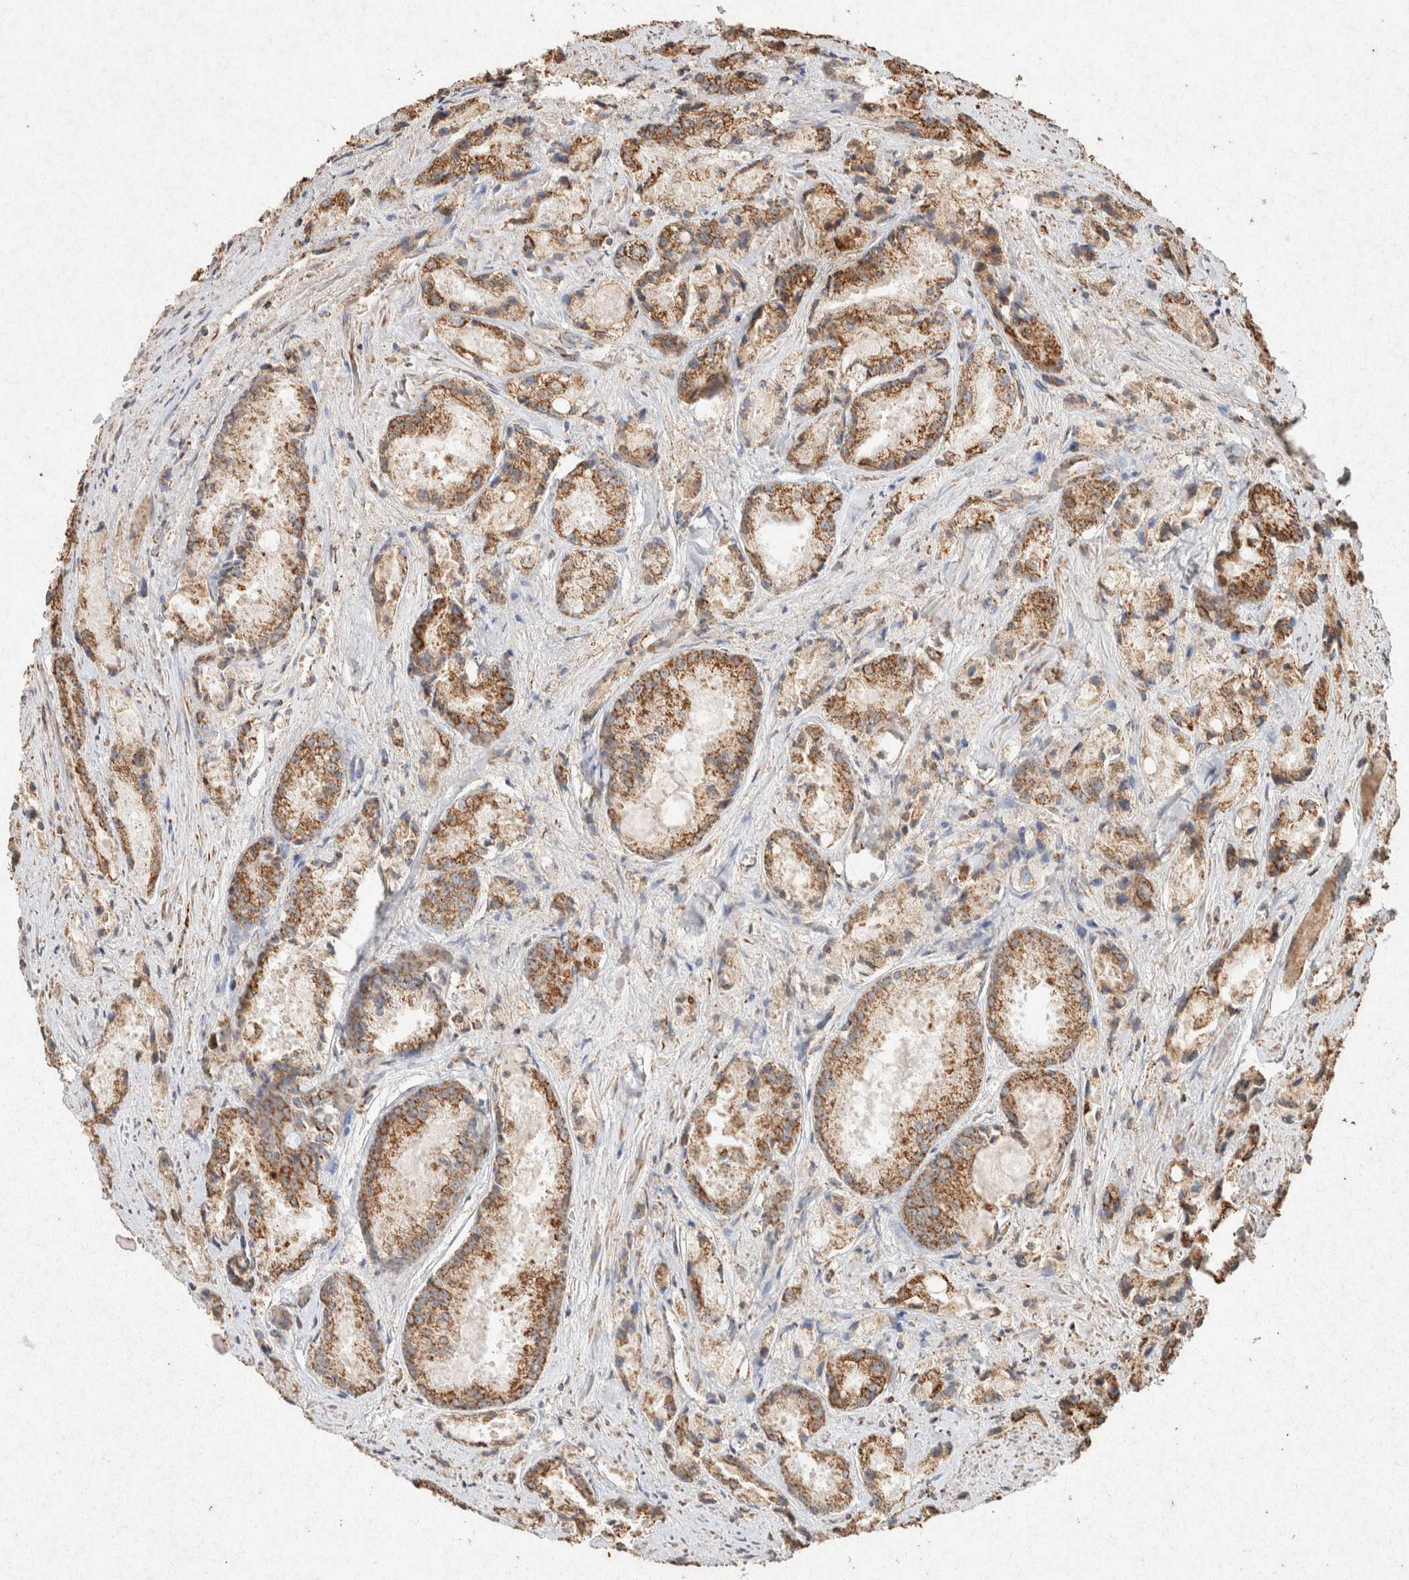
{"staining": {"intensity": "strong", "quantity": ">75%", "location": "cytoplasmic/membranous"}, "tissue": "prostate cancer", "cell_type": "Tumor cells", "image_type": "cancer", "snomed": [{"axis": "morphology", "description": "Adenocarcinoma, Low grade"}, {"axis": "topography", "description": "Prostate"}], "caption": "A high amount of strong cytoplasmic/membranous positivity is identified in about >75% of tumor cells in prostate cancer (low-grade adenocarcinoma) tissue. (DAB IHC with brightfield microscopy, high magnification).", "gene": "SDC2", "patient": {"sex": "male", "age": 64}}